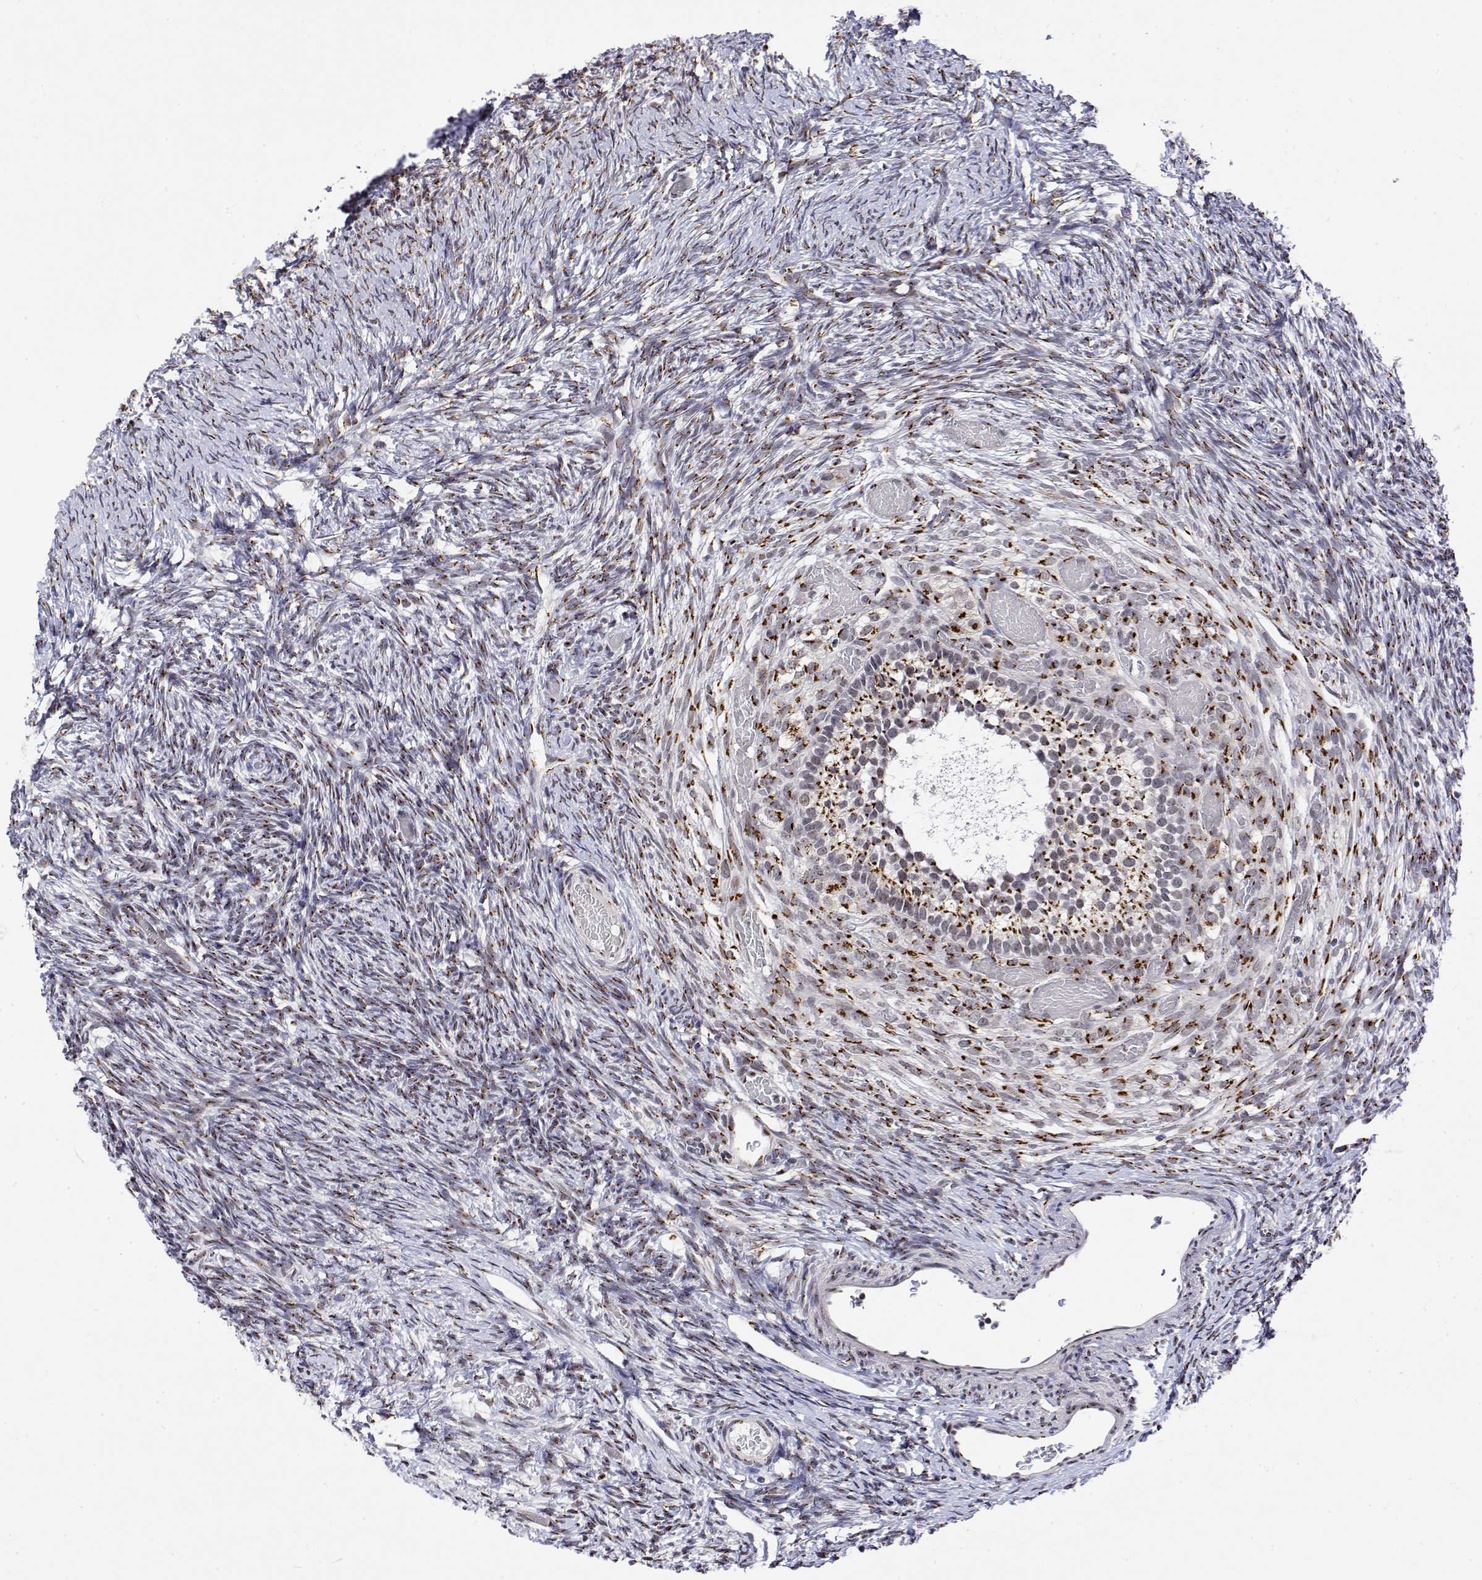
{"staining": {"intensity": "strong", "quantity": "25%-75%", "location": "cytoplasmic/membranous"}, "tissue": "ovary", "cell_type": "Follicle cells", "image_type": "normal", "snomed": [{"axis": "morphology", "description": "Normal tissue, NOS"}, {"axis": "topography", "description": "Ovary"}], "caption": "Protein staining of unremarkable ovary reveals strong cytoplasmic/membranous expression in approximately 25%-75% of follicle cells. (brown staining indicates protein expression, while blue staining denotes nuclei).", "gene": "YIPF3", "patient": {"sex": "female", "age": 39}}